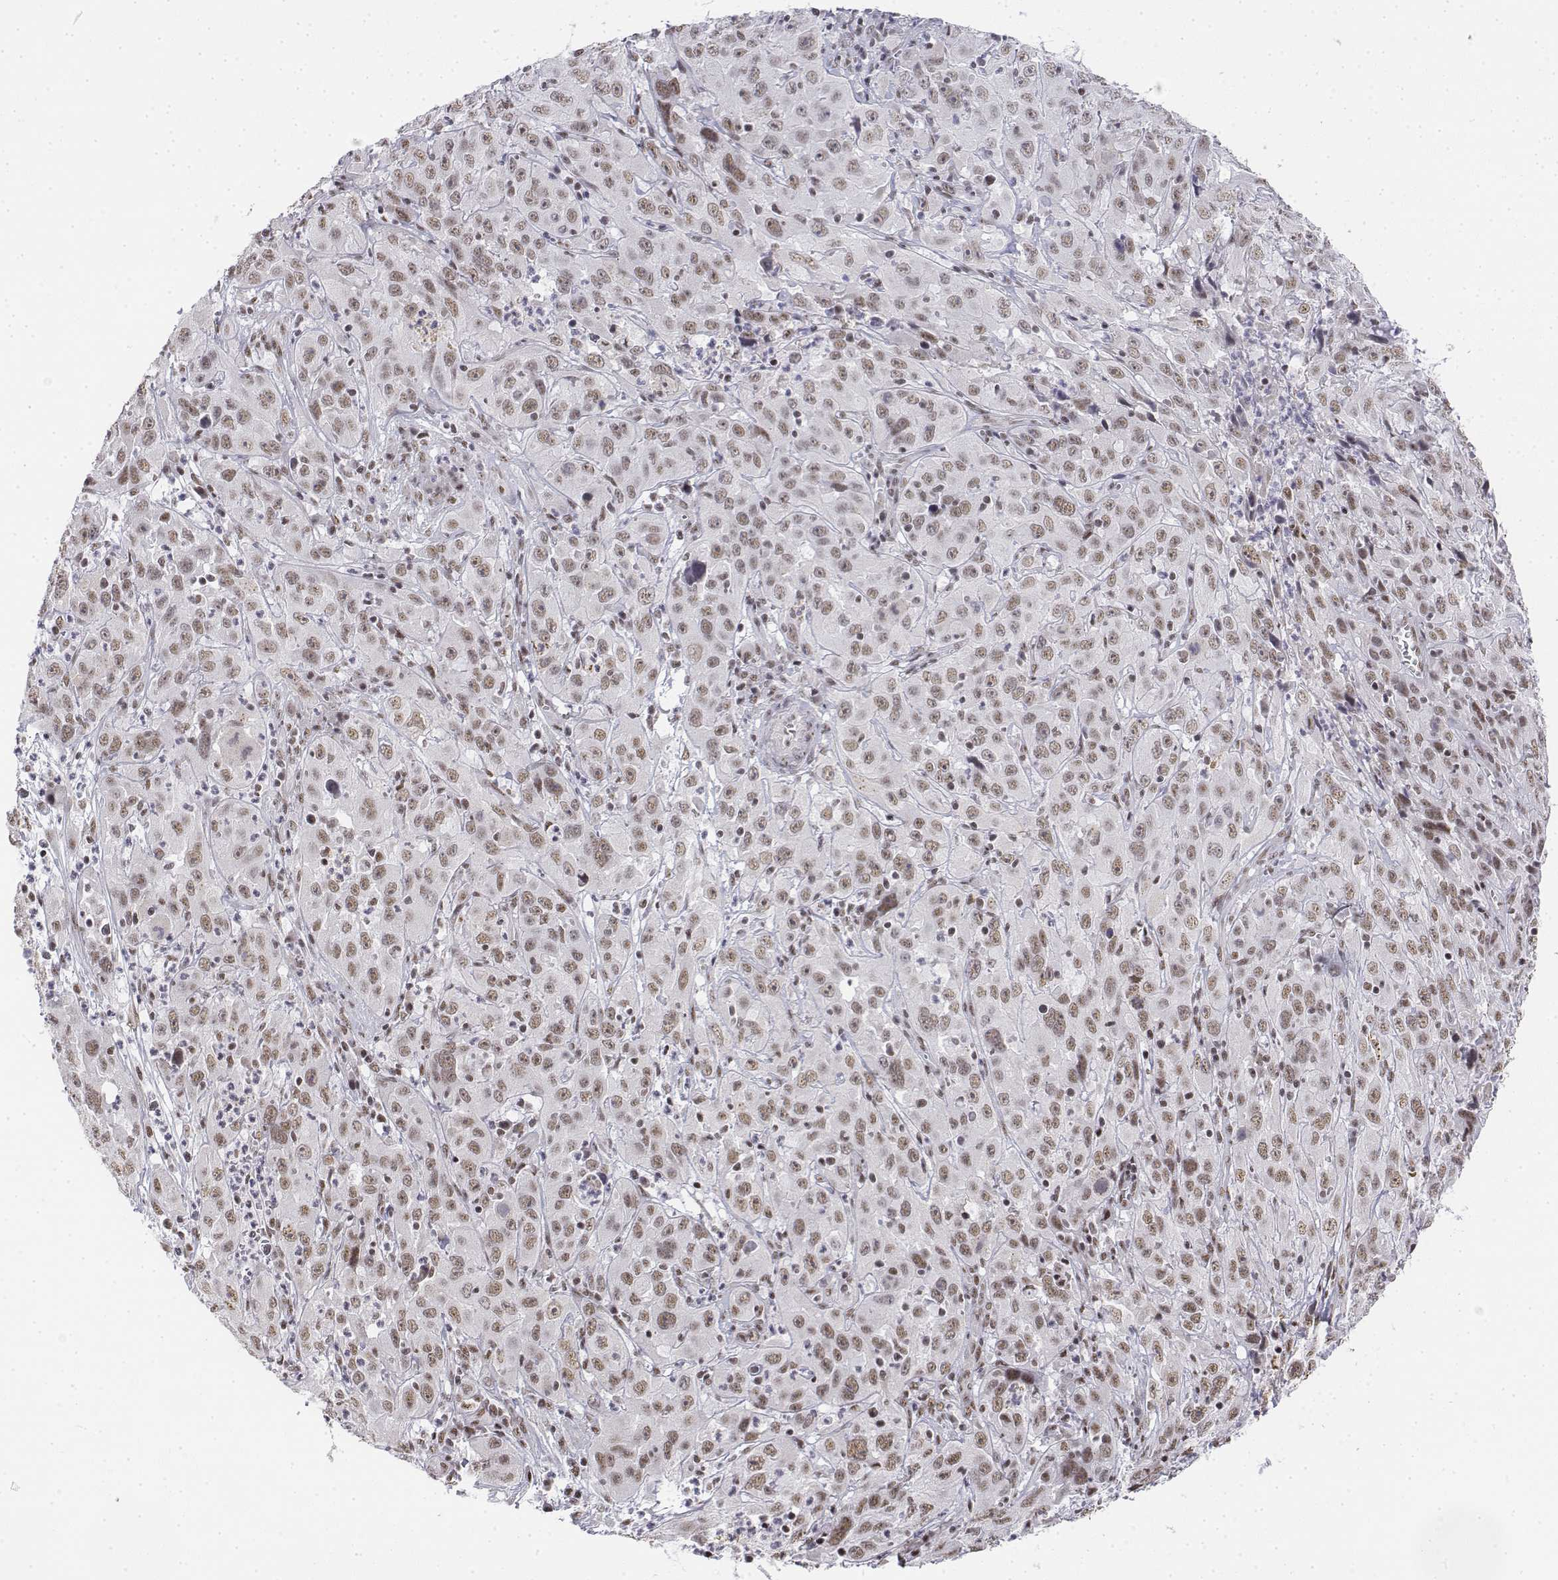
{"staining": {"intensity": "weak", "quantity": ">75%", "location": "nuclear"}, "tissue": "cervical cancer", "cell_type": "Tumor cells", "image_type": "cancer", "snomed": [{"axis": "morphology", "description": "Squamous cell carcinoma, NOS"}, {"axis": "topography", "description": "Cervix"}], "caption": "Protein staining by immunohistochemistry (IHC) demonstrates weak nuclear expression in approximately >75% of tumor cells in cervical cancer.", "gene": "SETD1A", "patient": {"sex": "female", "age": 32}}